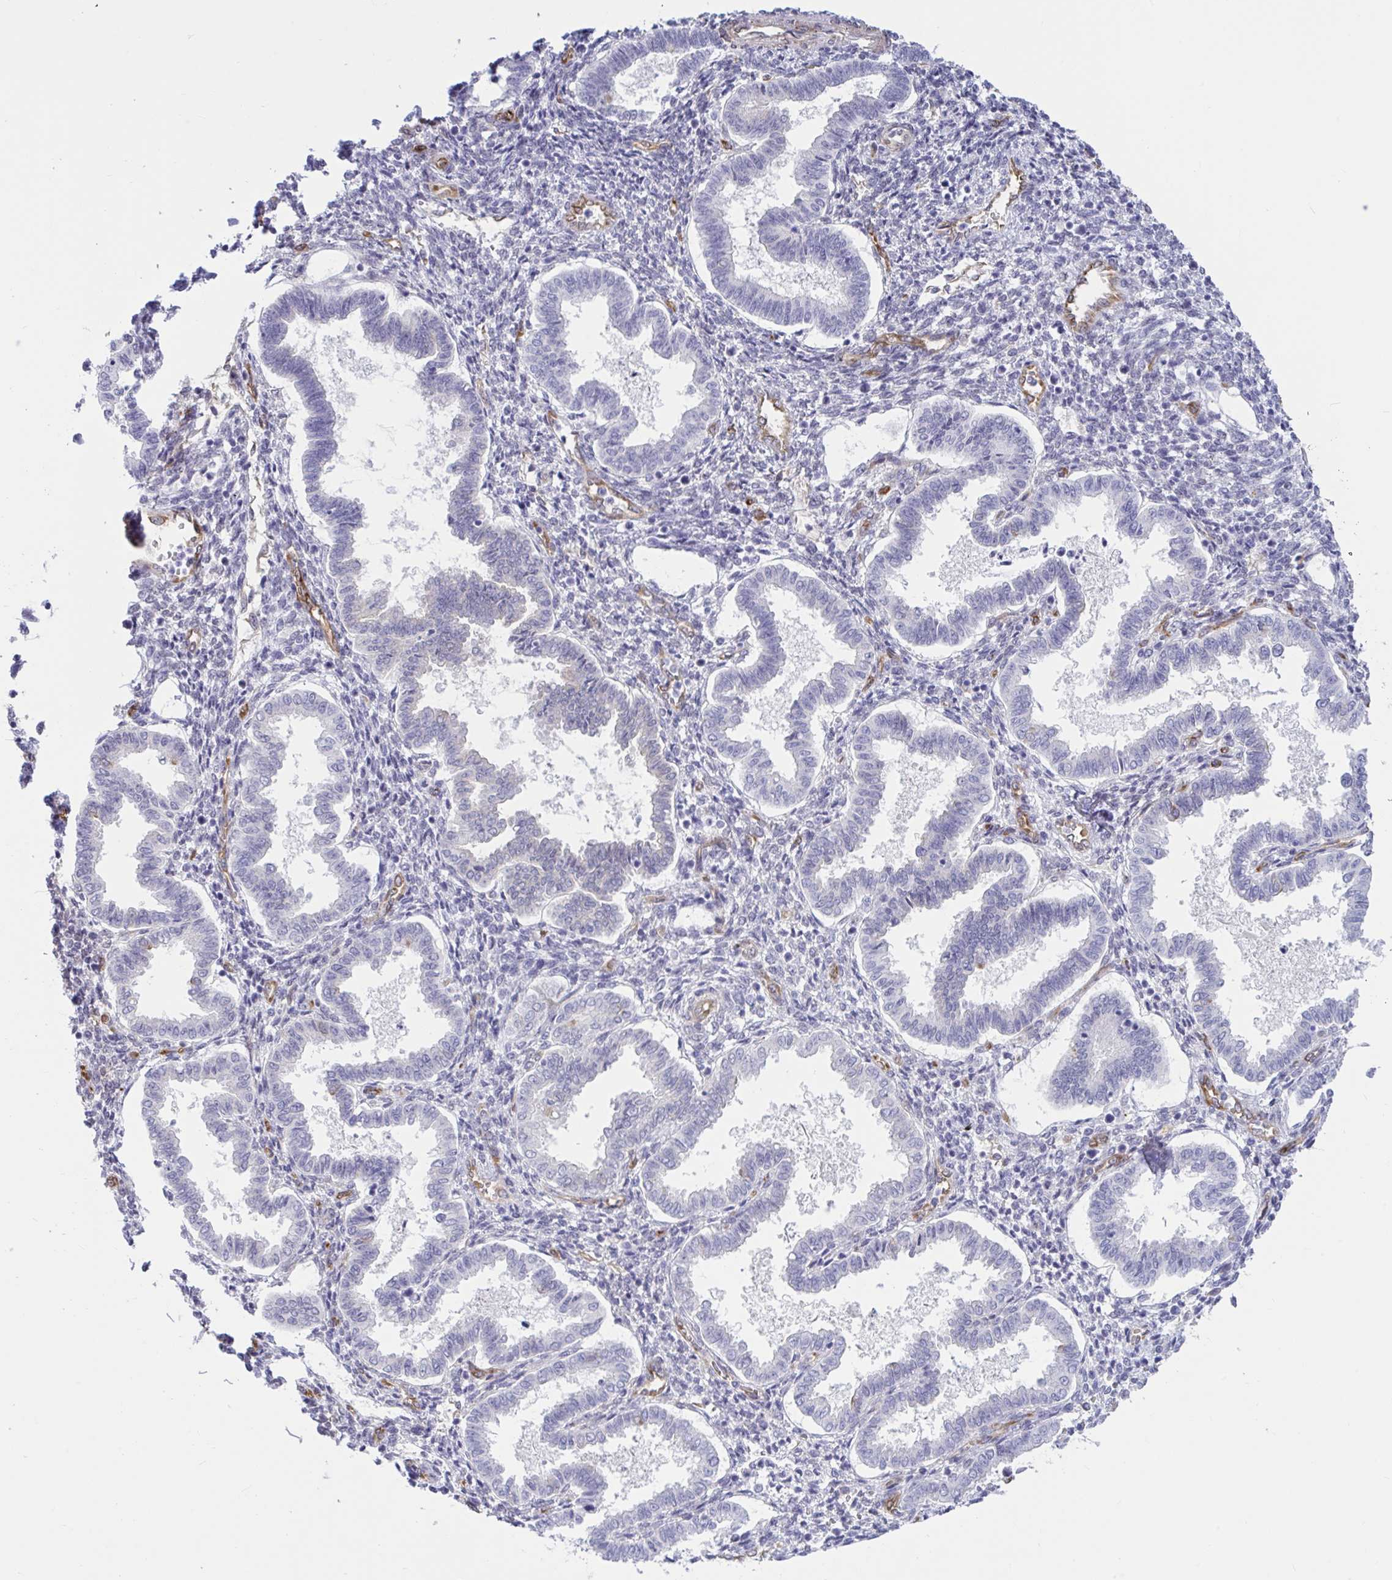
{"staining": {"intensity": "negative", "quantity": "none", "location": "none"}, "tissue": "endometrium", "cell_type": "Cells in endometrial stroma", "image_type": "normal", "snomed": [{"axis": "morphology", "description": "Normal tissue, NOS"}, {"axis": "topography", "description": "Endometrium"}], "caption": "Cells in endometrial stroma show no significant expression in normal endometrium.", "gene": "EML1", "patient": {"sex": "female", "age": 24}}